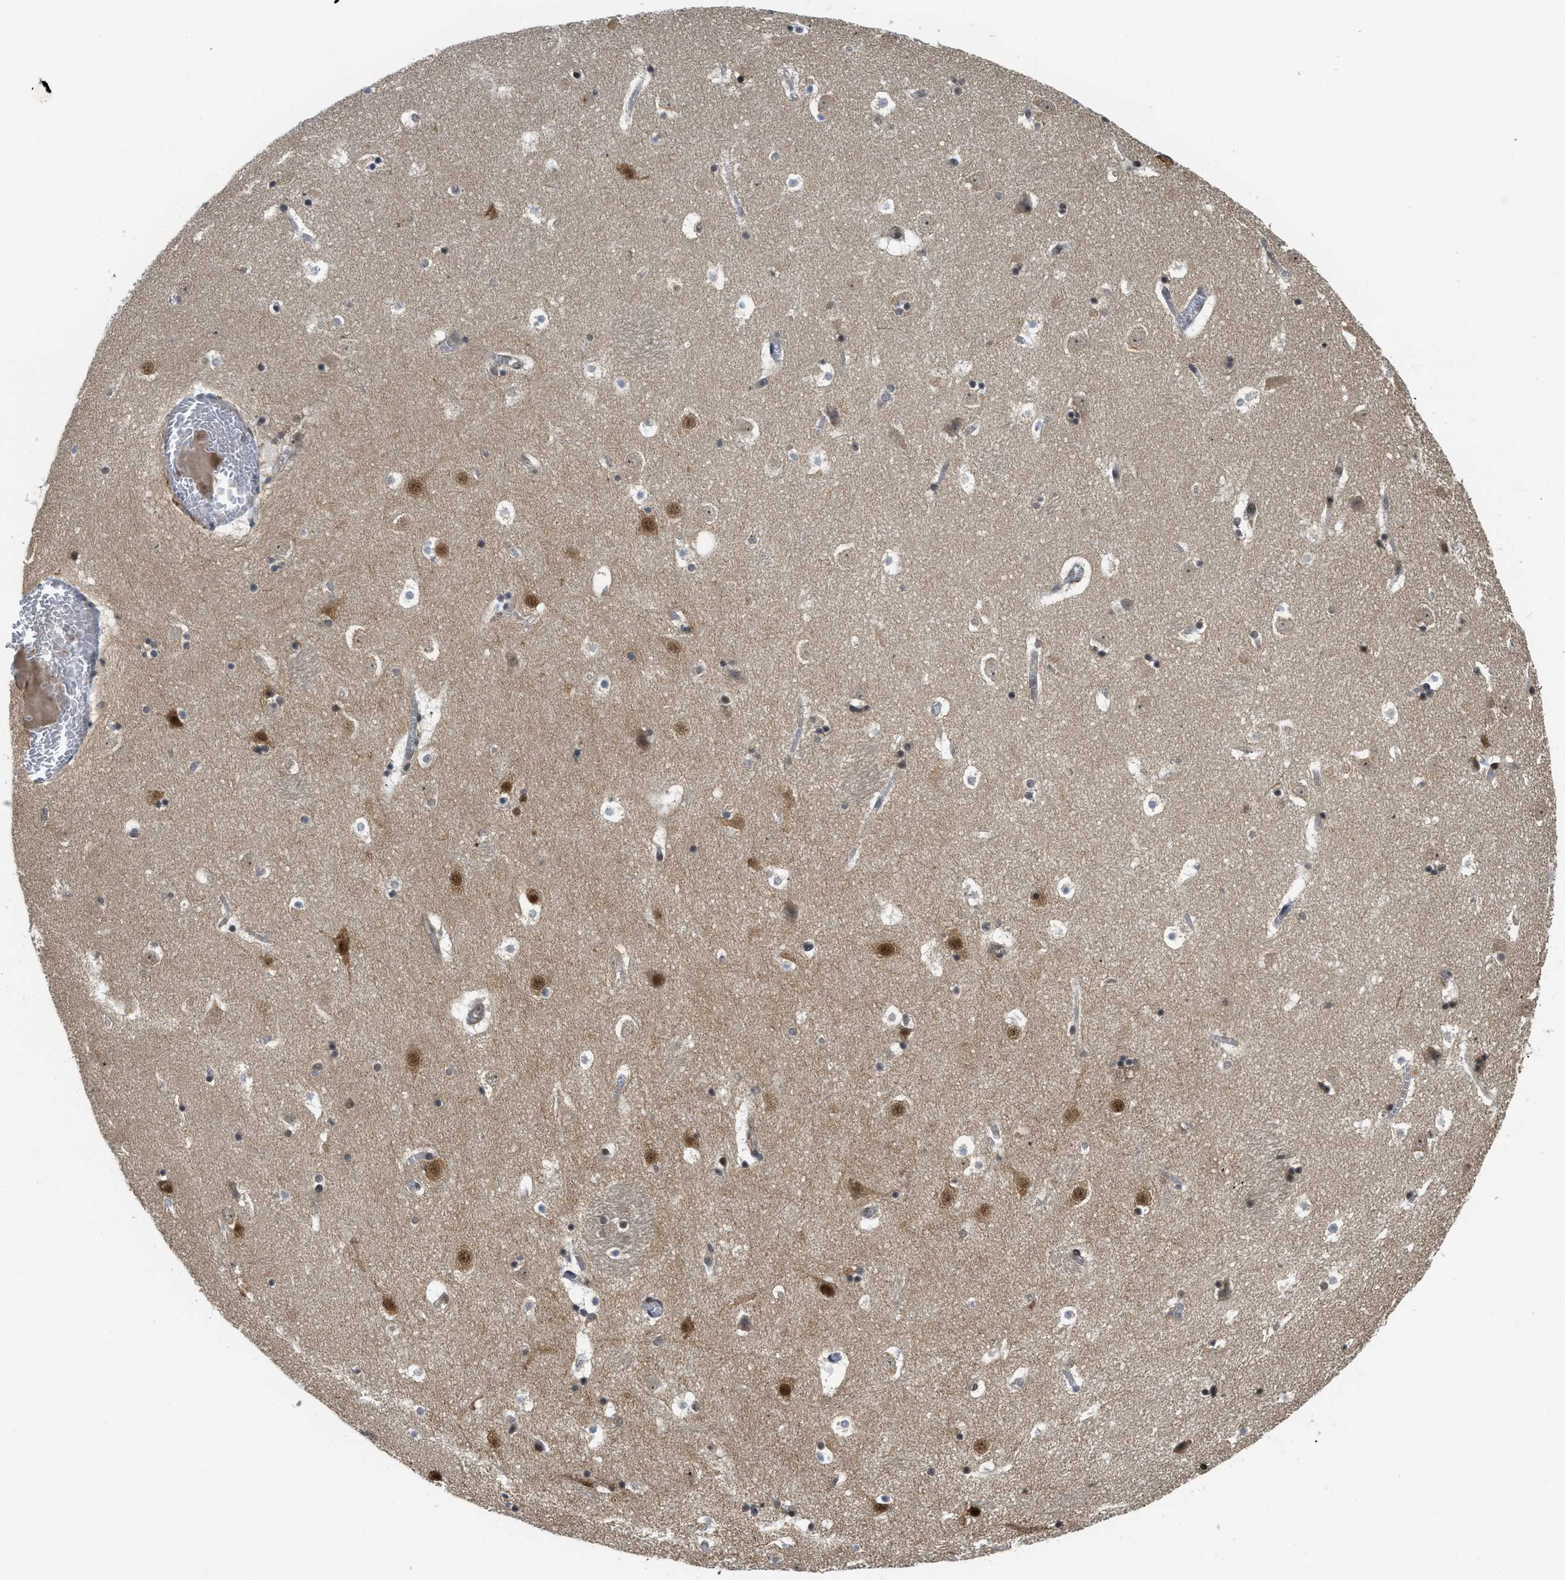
{"staining": {"intensity": "weak", "quantity": "25%-75%", "location": "nuclear"}, "tissue": "caudate", "cell_type": "Glial cells", "image_type": "normal", "snomed": [{"axis": "morphology", "description": "Normal tissue, NOS"}, {"axis": "topography", "description": "Lateral ventricle wall"}], "caption": "A brown stain highlights weak nuclear staining of a protein in glial cells of unremarkable human caudate. Using DAB (3,3'-diaminobenzidine) (brown) and hematoxylin (blue) stains, captured at high magnification using brightfield microscopy.", "gene": "TACC1", "patient": {"sex": "male", "age": 45}}